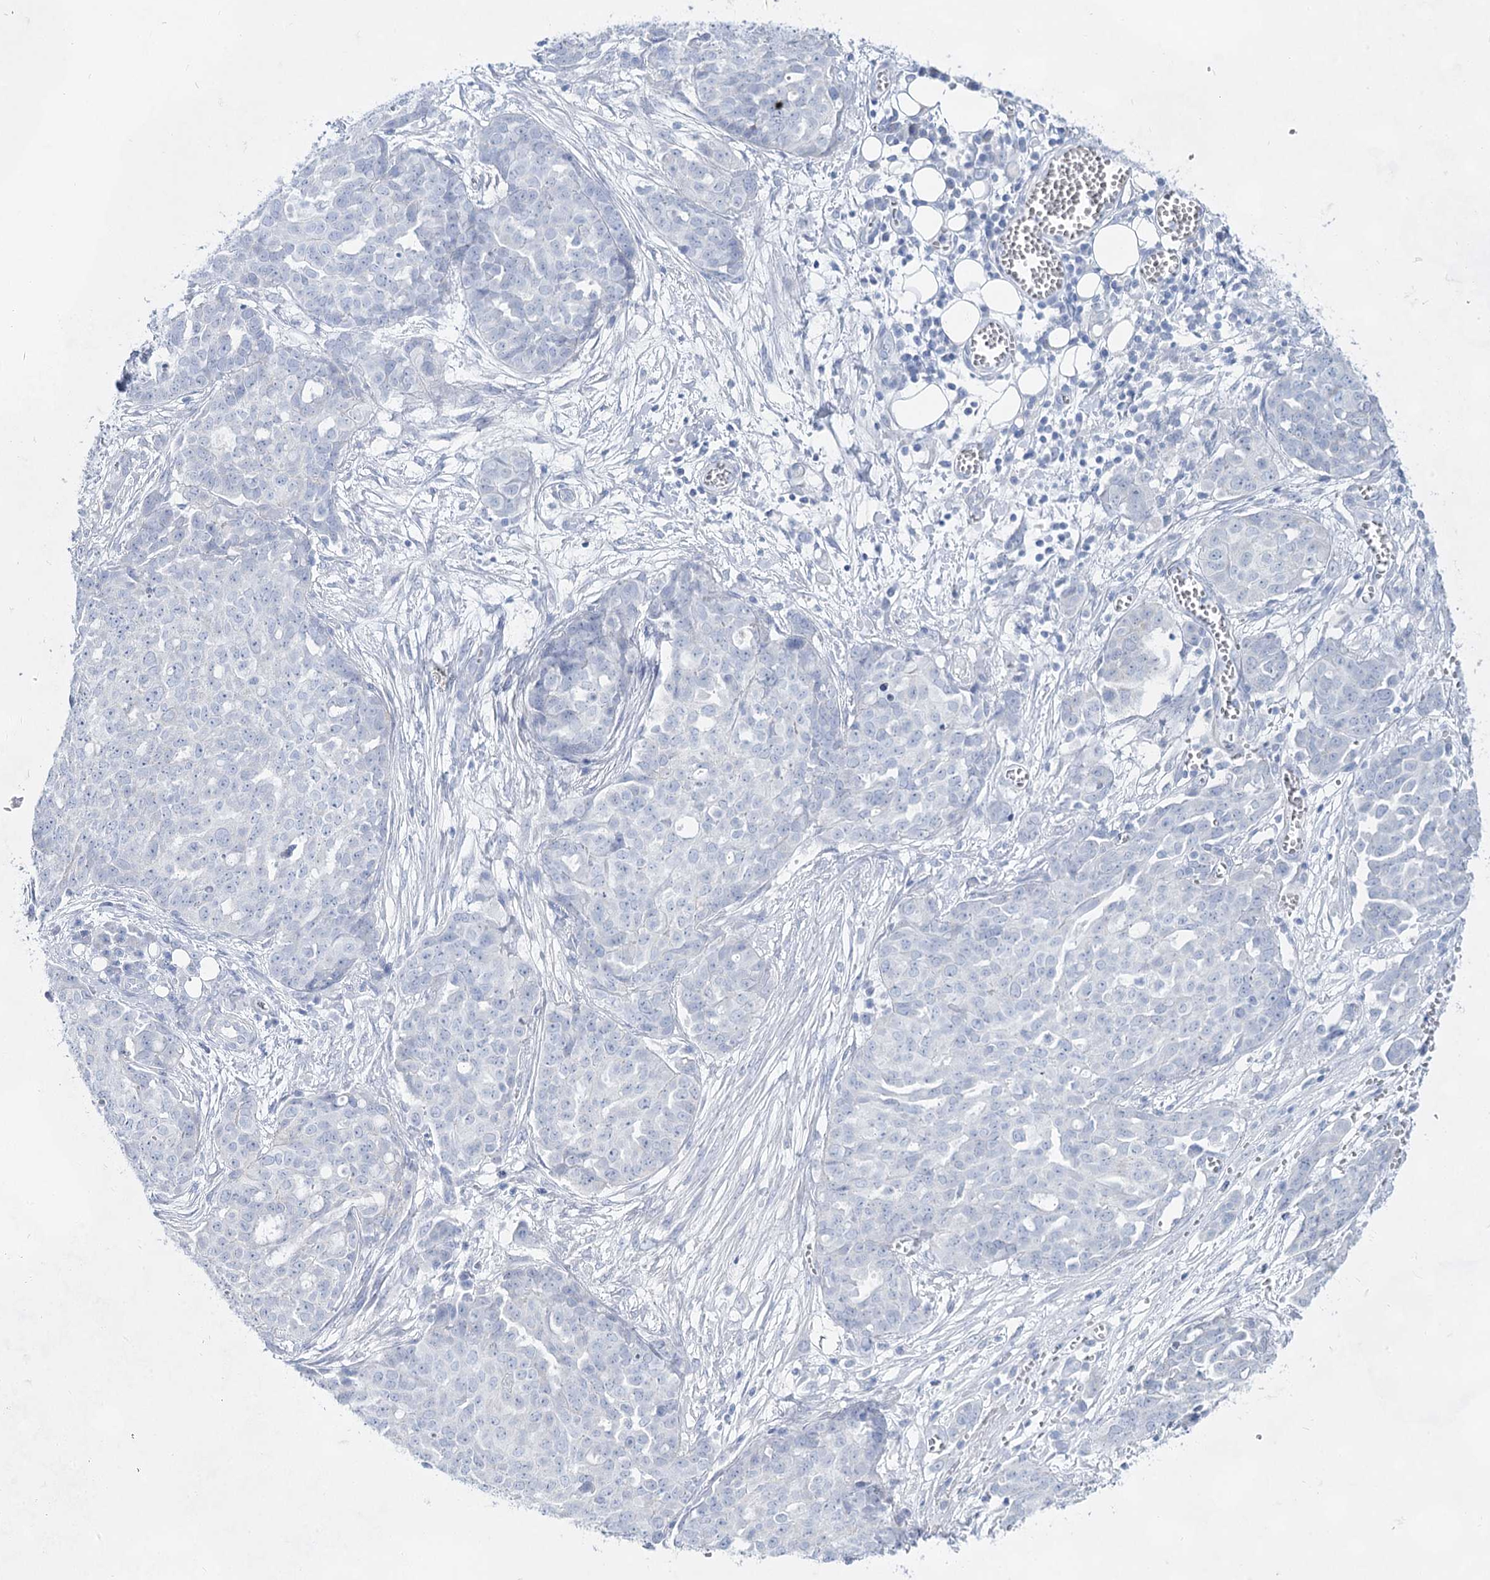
{"staining": {"intensity": "negative", "quantity": "none", "location": "none"}, "tissue": "ovarian cancer", "cell_type": "Tumor cells", "image_type": "cancer", "snomed": [{"axis": "morphology", "description": "Cystadenocarcinoma, serous, NOS"}, {"axis": "topography", "description": "Soft tissue"}, {"axis": "topography", "description": "Ovary"}], "caption": "Immunohistochemical staining of human serous cystadenocarcinoma (ovarian) displays no significant staining in tumor cells.", "gene": "ACRV1", "patient": {"sex": "female", "age": 57}}